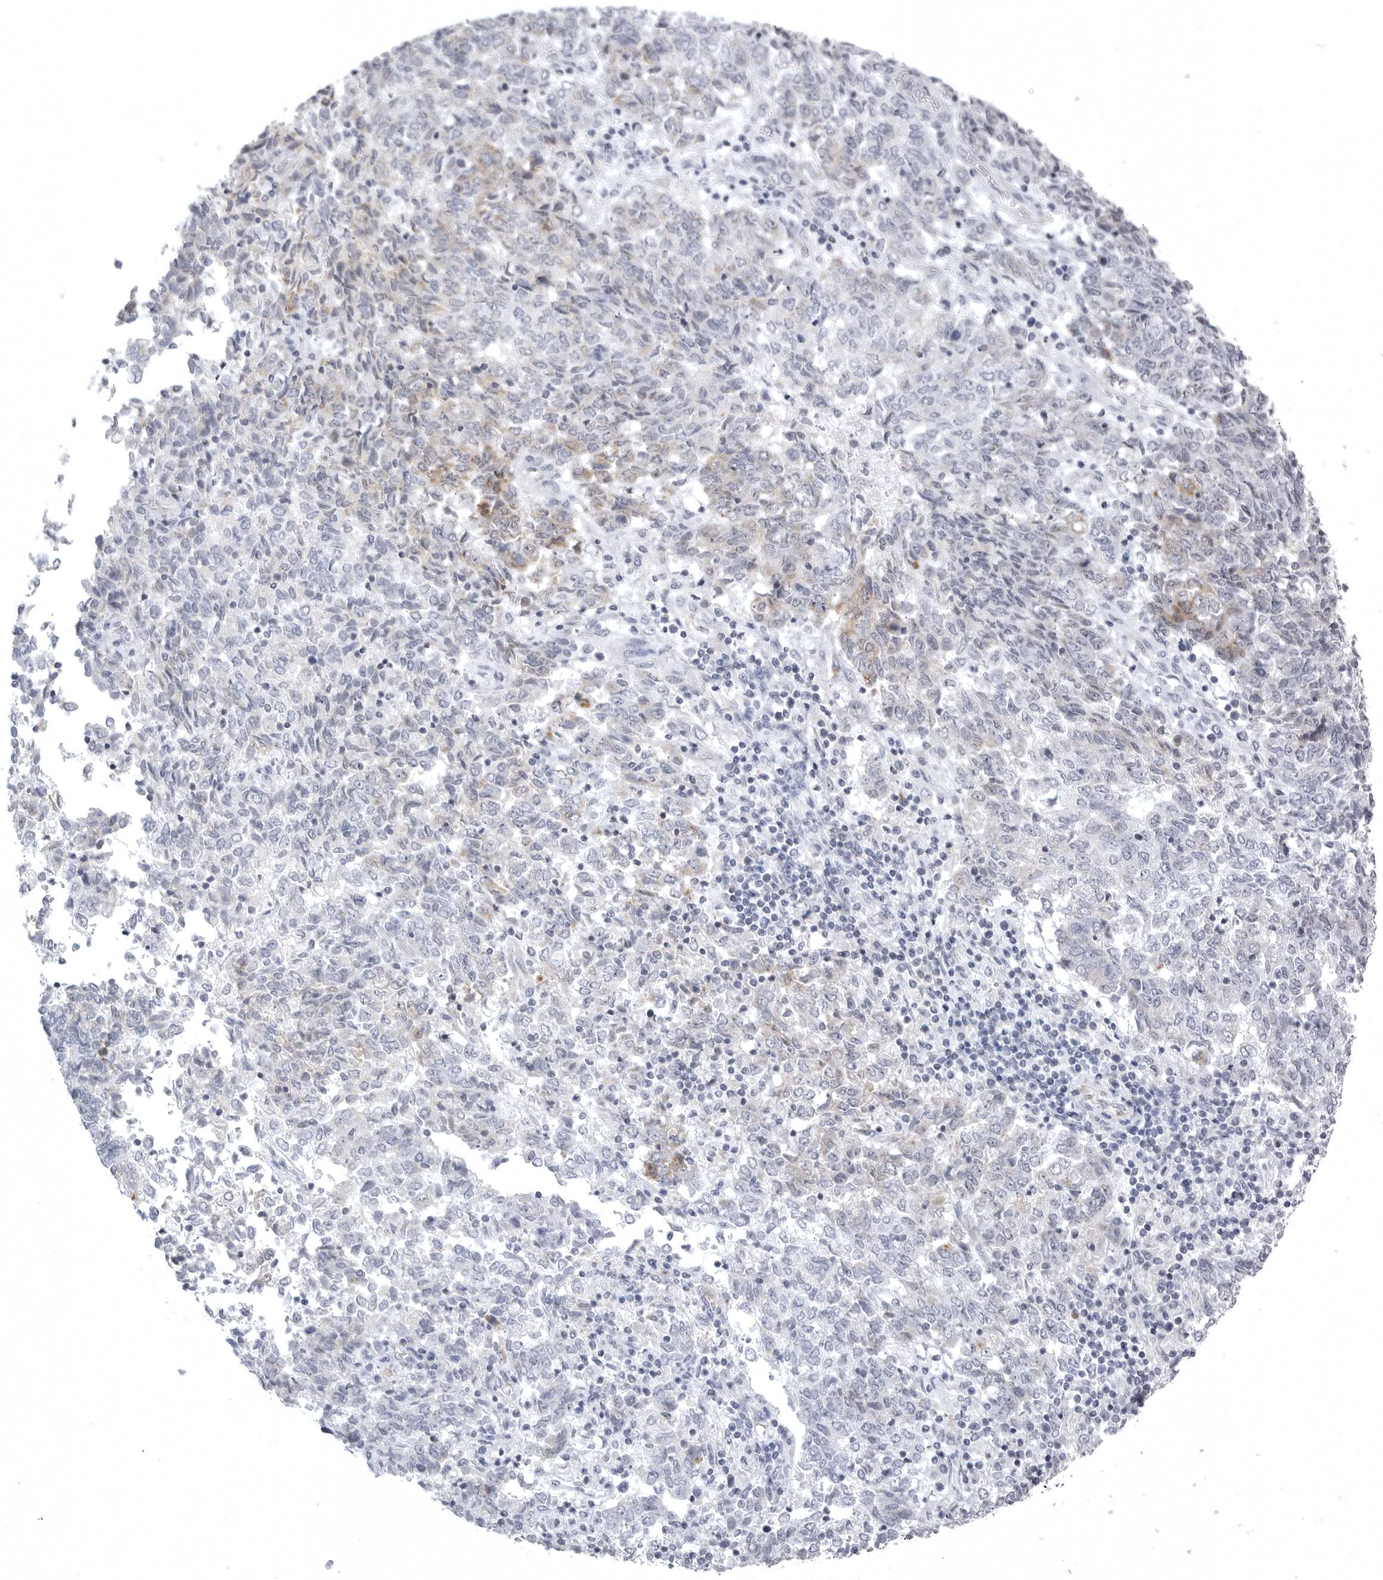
{"staining": {"intensity": "negative", "quantity": "none", "location": "none"}, "tissue": "endometrial cancer", "cell_type": "Tumor cells", "image_type": "cancer", "snomed": [{"axis": "morphology", "description": "Adenocarcinoma, NOS"}, {"axis": "topography", "description": "Endometrium"}], "caption": "This image is of endometrial cancer (adenocarcinoma) stained with immunohistochemistry to label a protein in brown with the nuclei are counter-stained blue. There is no expression in tumor cells.", "gene": "TUFM", "patient": {"sex": "female", "age": 80}}